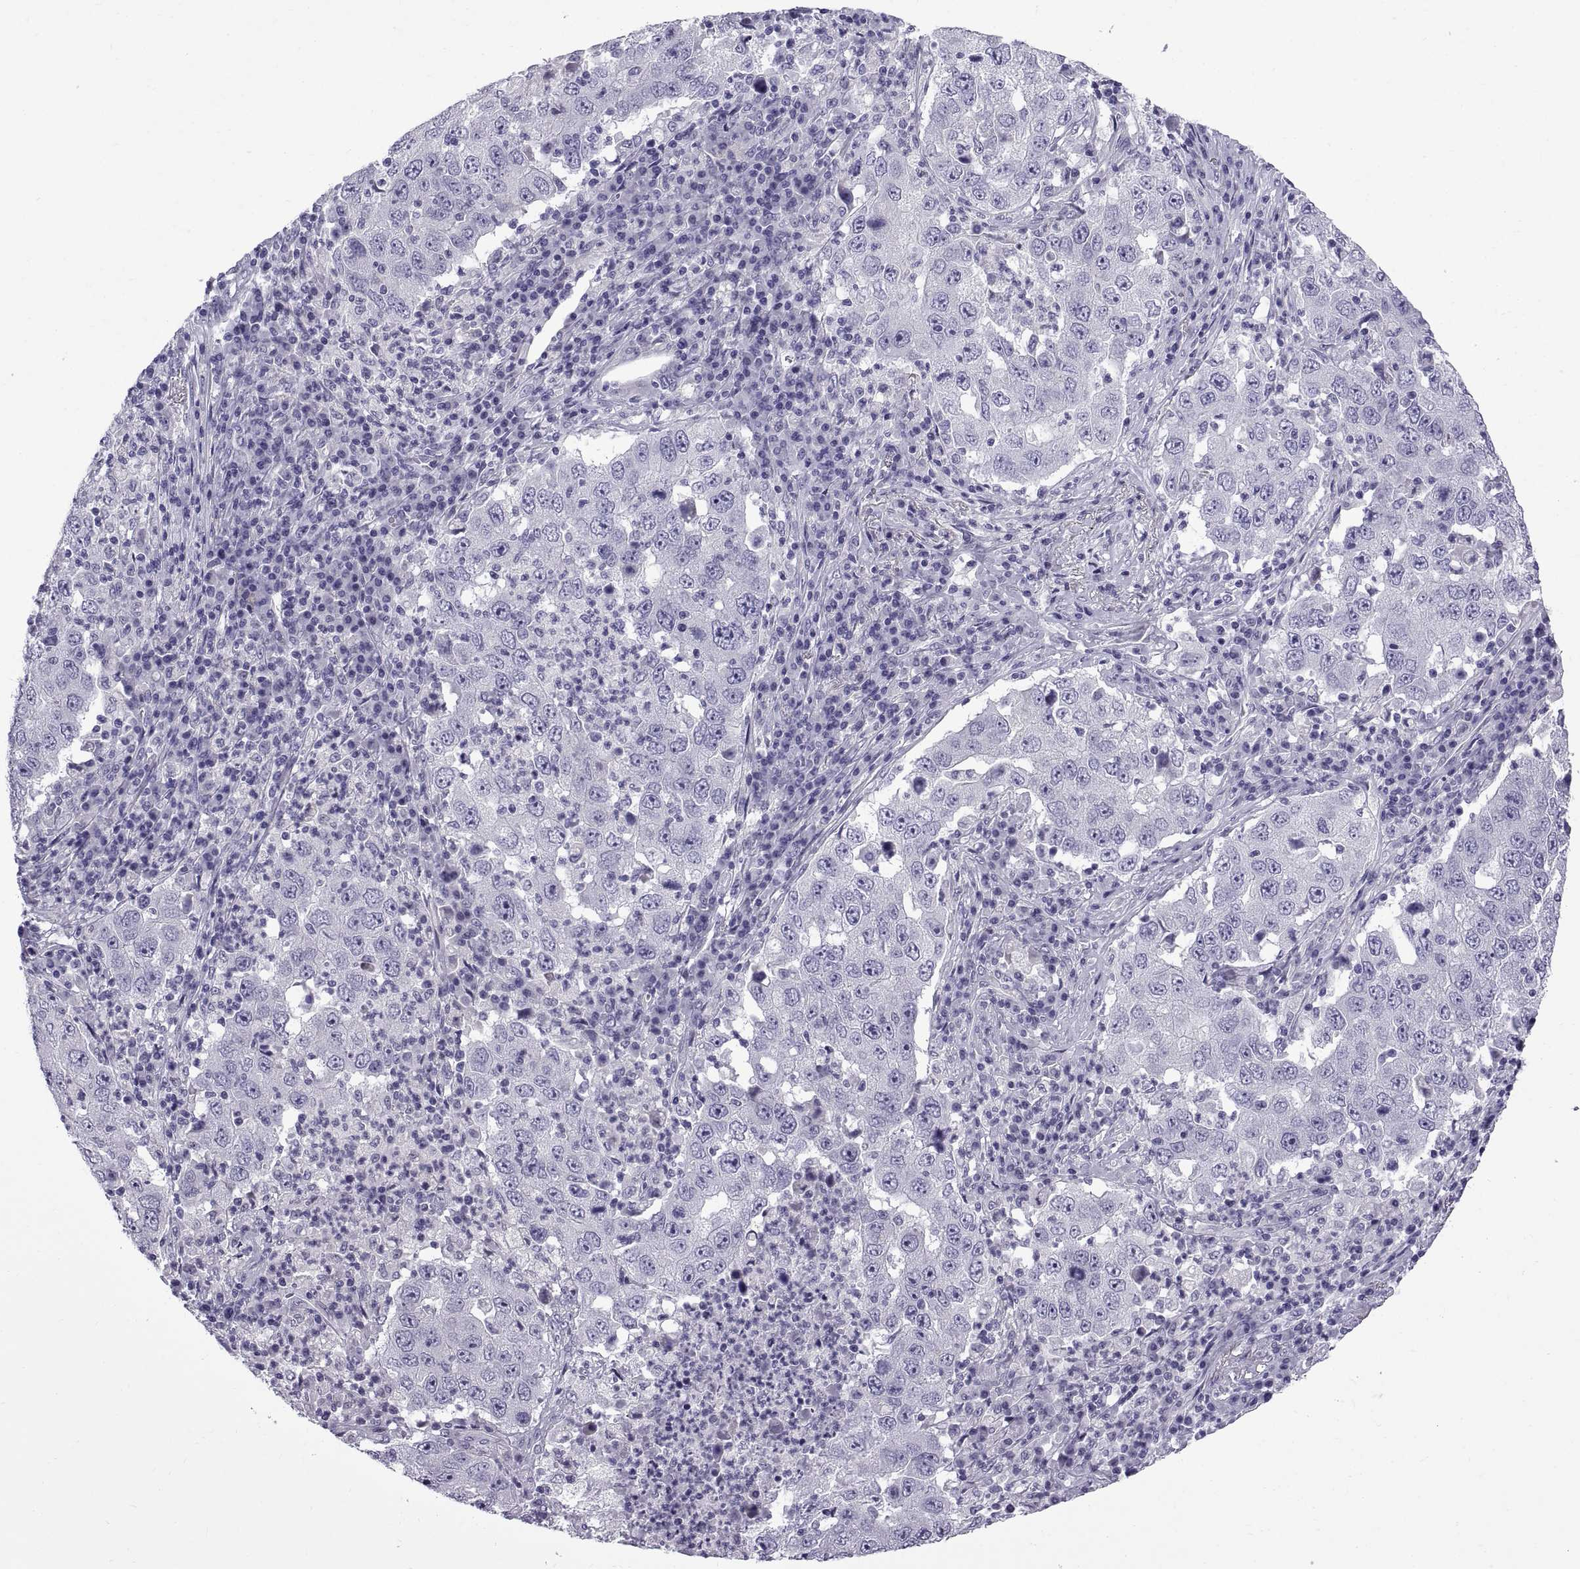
{"staining": {"intensity": "negative", "quantity": "none", "location": "none"}, "tissue": "lung cancer", "cell_type": "Tumor cells", "image_type": "cancer", "snomed": [{"axis": "morphology", "description": "Adenocarcinoma, NOS"}, {"axis": "topography", "description": "Lung"}], "caption": "High magnification brightfield microscopy of lung adenocarcinoma stained with DAB (3,3'-diaminobenzidine) (brown) and counterstained with hematoxylin (blue): tumor cells show no significant positivity. The staining was performed using DAB to visualize the protein expression in brown, while the nuclei were stained in blue with hematoxylin (Magnification: 20x).", "gene": "SPDYE1", "patient": {"sex": "male", "age": 73}}